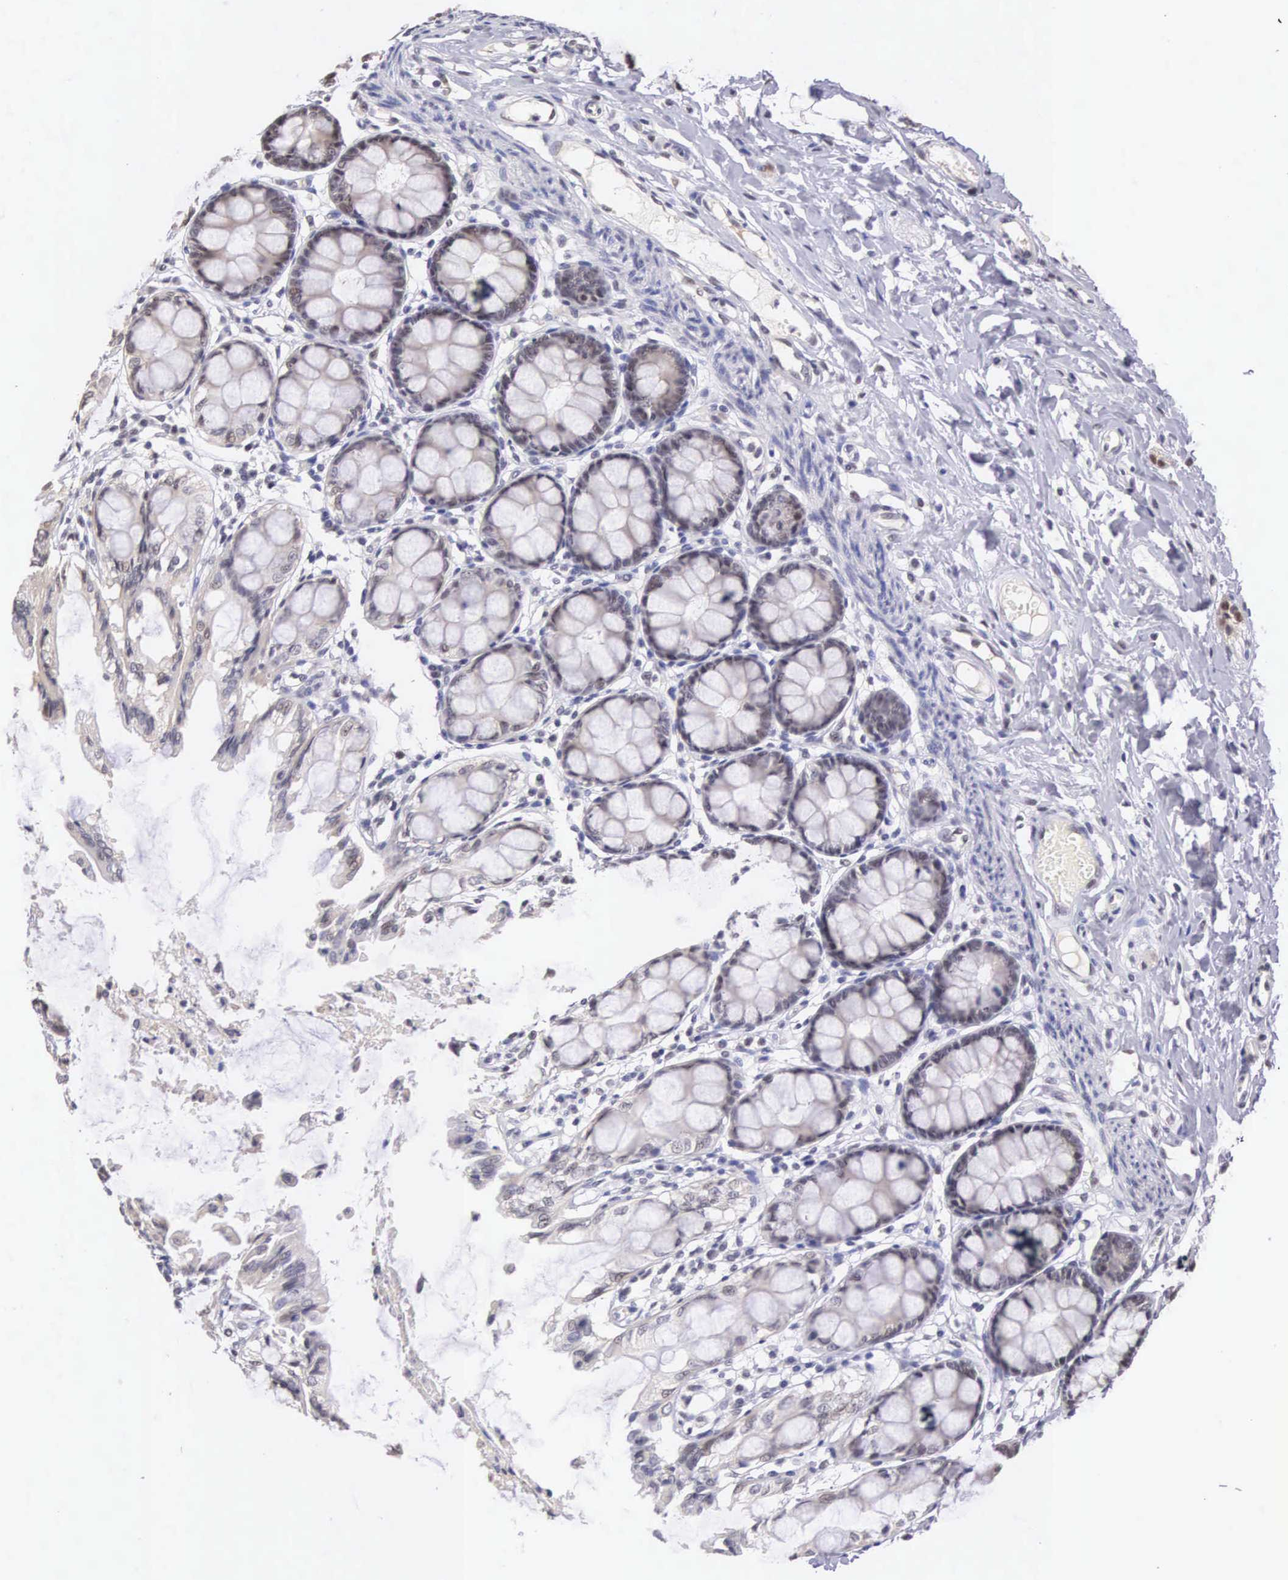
{"staining": {"intensity": "weak", "quantity": ">75%", "location": "nuclear"}, "tissue": "colon", "cell_type": "Endothelial cells", "image_type": "normal", "snomed": [{"axis": "morphology", "description": "Normal tissue, NOS"}, {"axis": "topography", "description": "Colon"}], "caption": "This is a histology image of IHC staining of benign colon, which shows weak staining in the nuclear of endothelial cells.", "gene": "HMGXB4", "patient": {"sex": "male", "age": 54}}